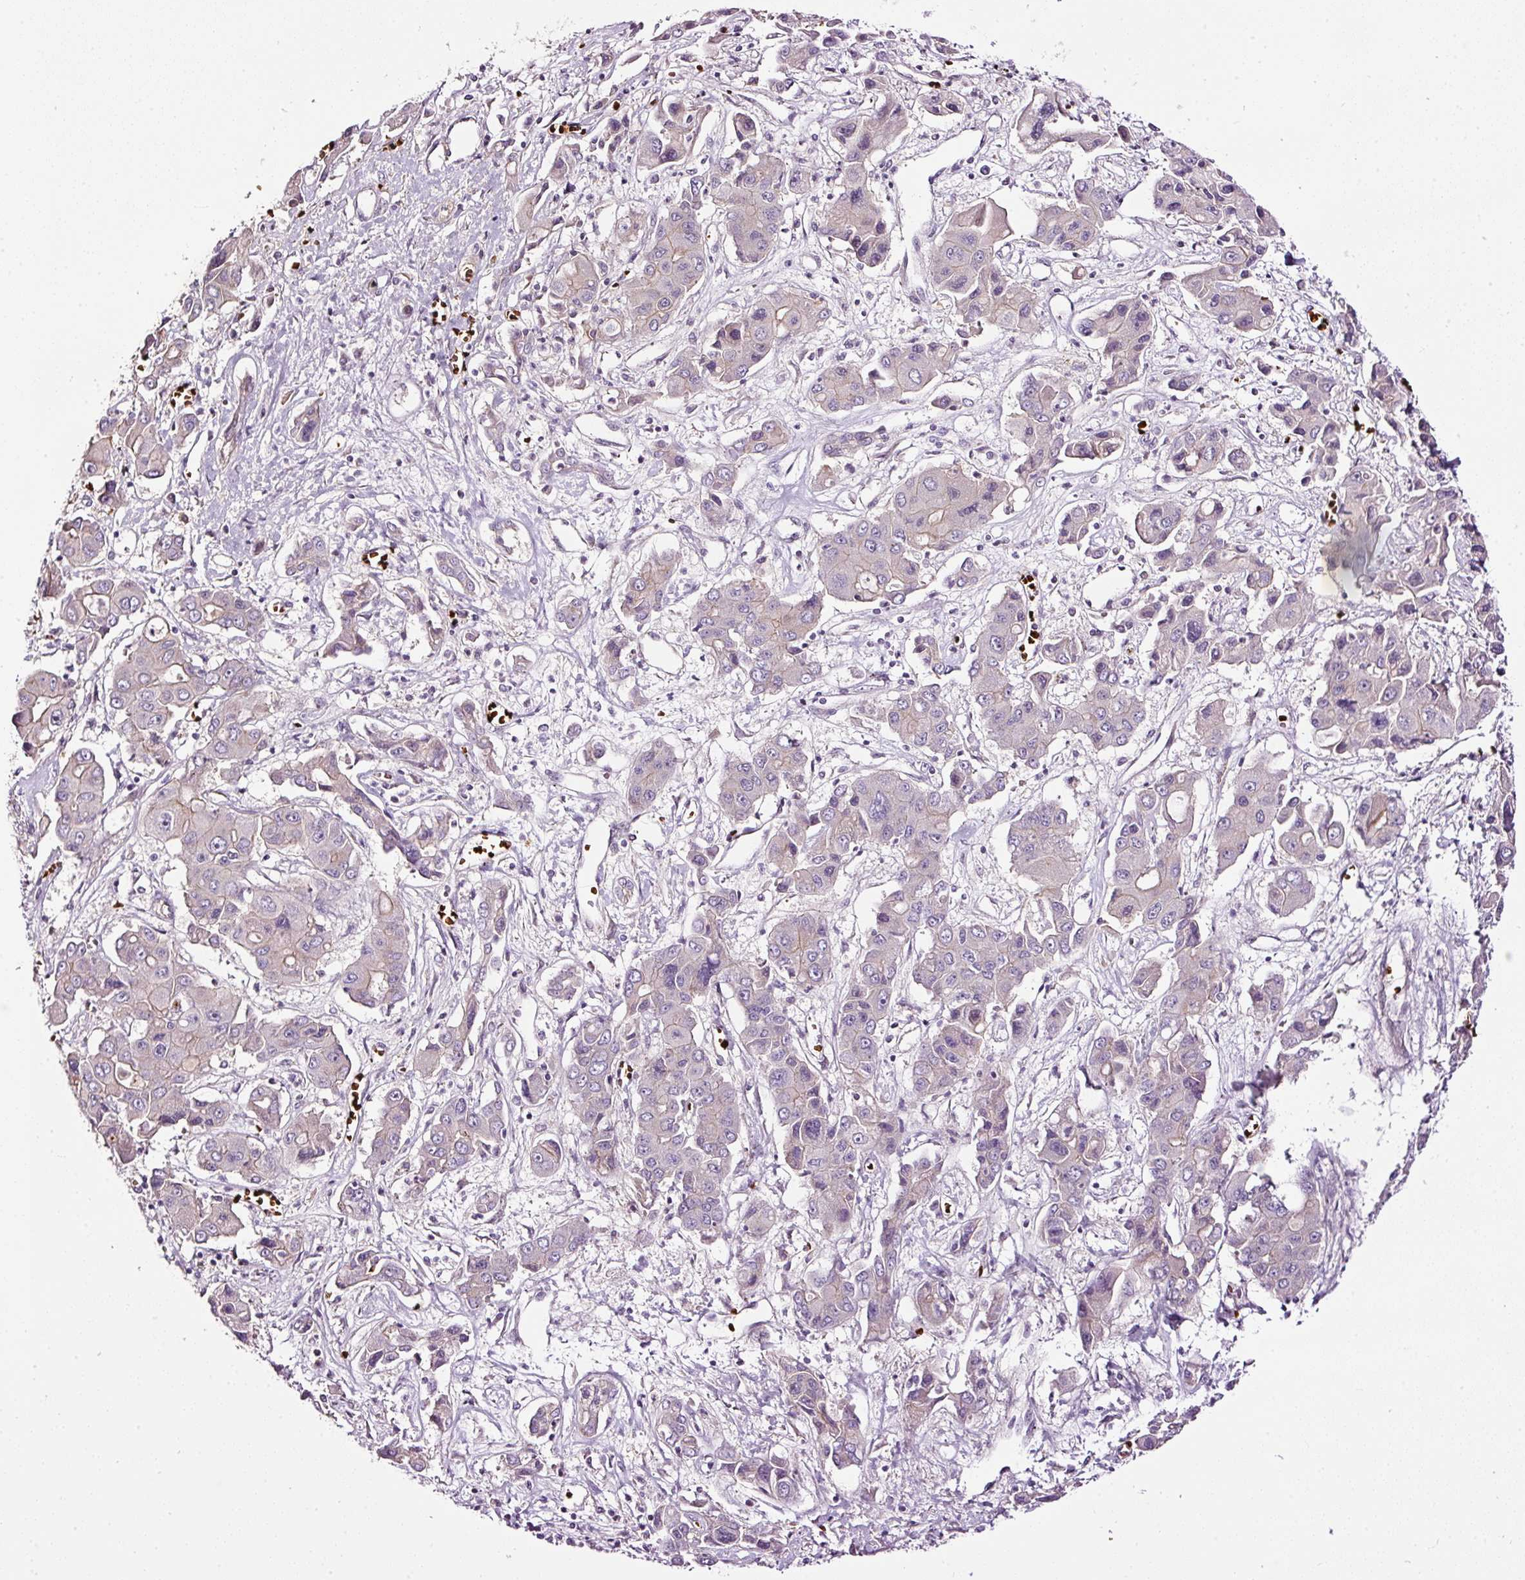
{"staining": {"intensity": "moderate", "quantity": "<25%", "location": "cytoplasmic/membranous"}, "tissue": "liver cancer", "cell_type": "Tumor cells", "image_type": "cancer", "snomed": [{"axis": "morphology", "description": "Cholangiocarcinoma"}, {"axis": "topography", "description": "Liver"}], "caption": "Protein expression analysis of liver cholangiocarcinoma reveals moderate cytoplasmic/membranous expression in about <25% of tumor cells. The protein is shown in brown color, while the nuclei are stained blue.", "gene": "USHBP1", "patient": {"sex": "male", "age": 67}}